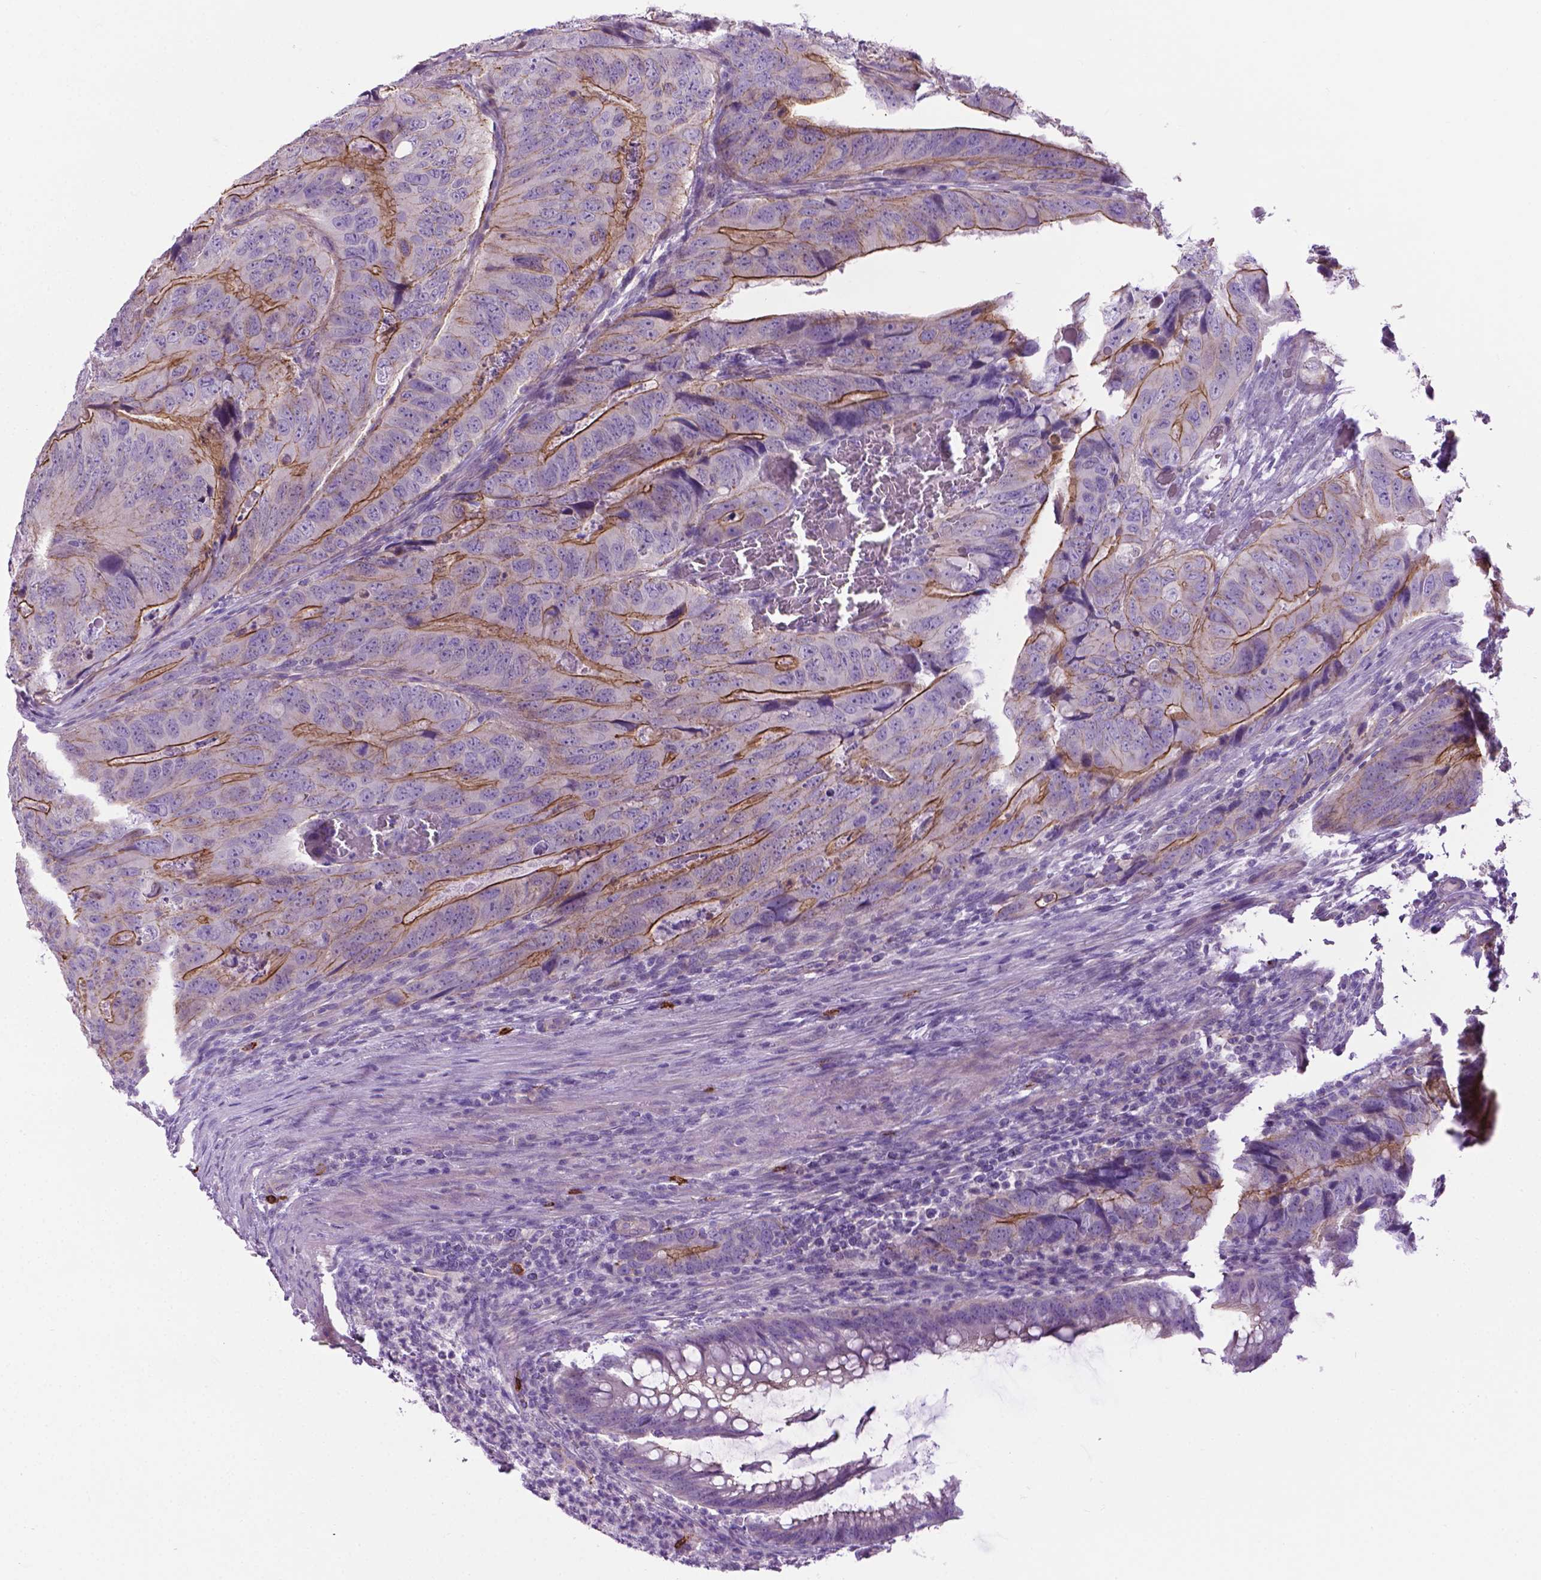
{"staining": {"intensity": "moderate", "quantity": "25%-75%", "location": "cytoplasmic/membranous"}, "tissue": "colorectal cancer", "cell_type": "Tumor cells", "image_type": "cancer", "snomed": [{"axis": "morphology", "description": "Adenocarcinoma, NOS"}, {"axis": "topography", "description": "Colon"}], "caption": "This micrograph reveals colorectal cancer stained with immunohistochemistry (IHC) to label a protein in brown. The cytoplasmic/membranous of tumor cells show moderate positivity for the protein. Nuclei are counter-stained blue.", "gene": "SPECC1L", "patient": {"sex": "male", "age": 79}}